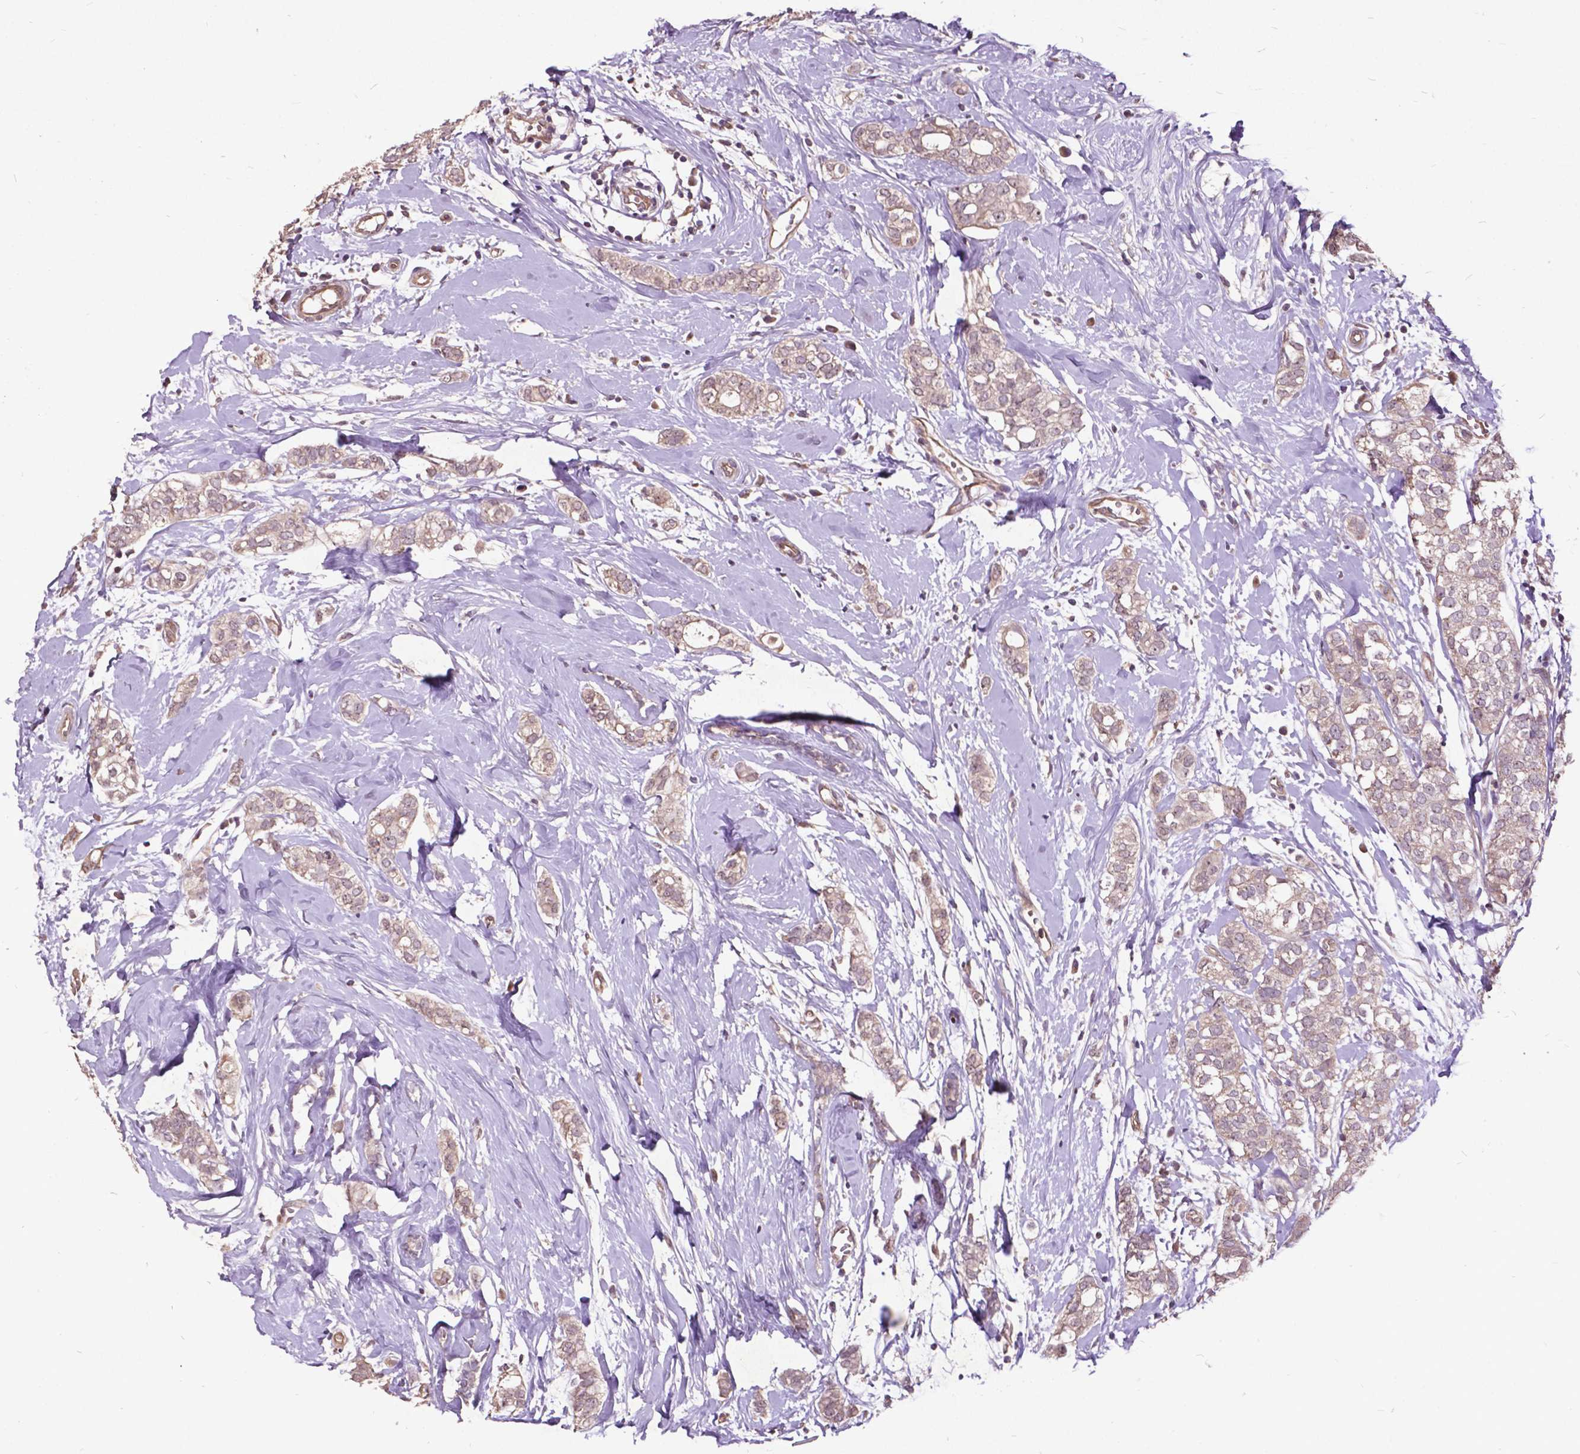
{"staining": {"intensity": "weak", "quantity": "25%-75%", "location": "cytoplasmic/membranous"}, "tissue": "breast cancer", "cell_type": "Tumor cells", "image_type": "cancer", "snomed": [{"axis": "morphology", "description": "Duct carcinoma"}, {"axis": "topography", "description": "Breast"}], "caption": "Immunohistochemistry photomicrograph of human breast intraductal carcinoma stained for a protein (brown), which shows low levels of weak cytoplasmic/membranous expression in approximately 25%-75% of tumor cells.", "gene": "AP1S3", "patient": {"sex": "female", "age": 40}}